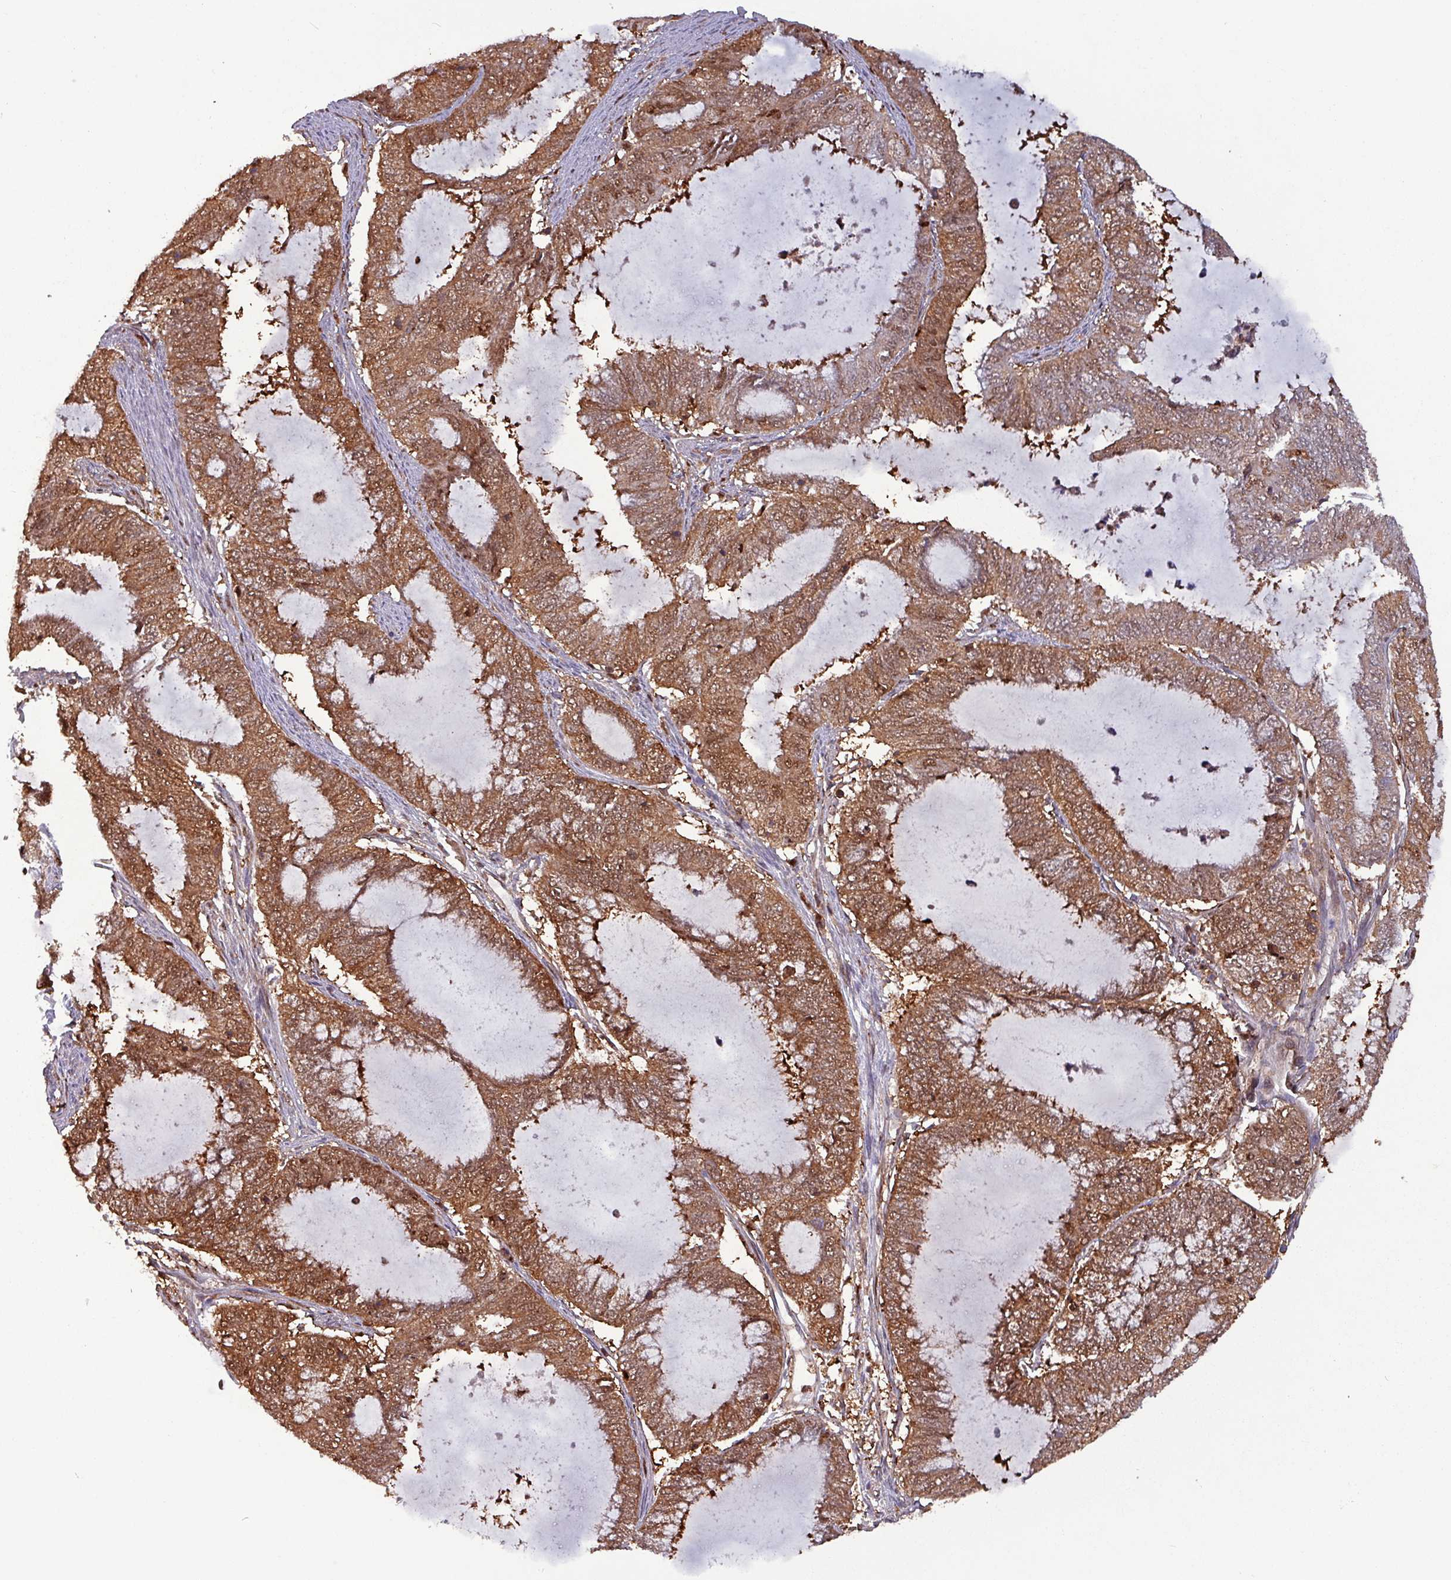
{"staining": {"intensity": "moderate", "quantity": ">75%", "location": "cytoplasmic/membranous,nuclear"}, "tissue": "endometrial cancer", "cell_type": "Tumor cells", "image_type": "cancer", "snomed": [{"axis": "morphology", "description": "Adenocarcinoma, NOS"}, {"axis": "topography", "description": "Endometrium"}], "caption": "A brown stain shows moderate cytoplasmic/membranous and nuclear staining of a protein in endometrial cancer (adenocarcinoma) tumor cells. The staining was performed using DAB (3,3'-diaminobenzidine), with brown indicating positive protein expression. Nuclei are stained blue with hematoxylin.", "gene": "PSMB8", "patient": {"sex": "female", "age": 51}}